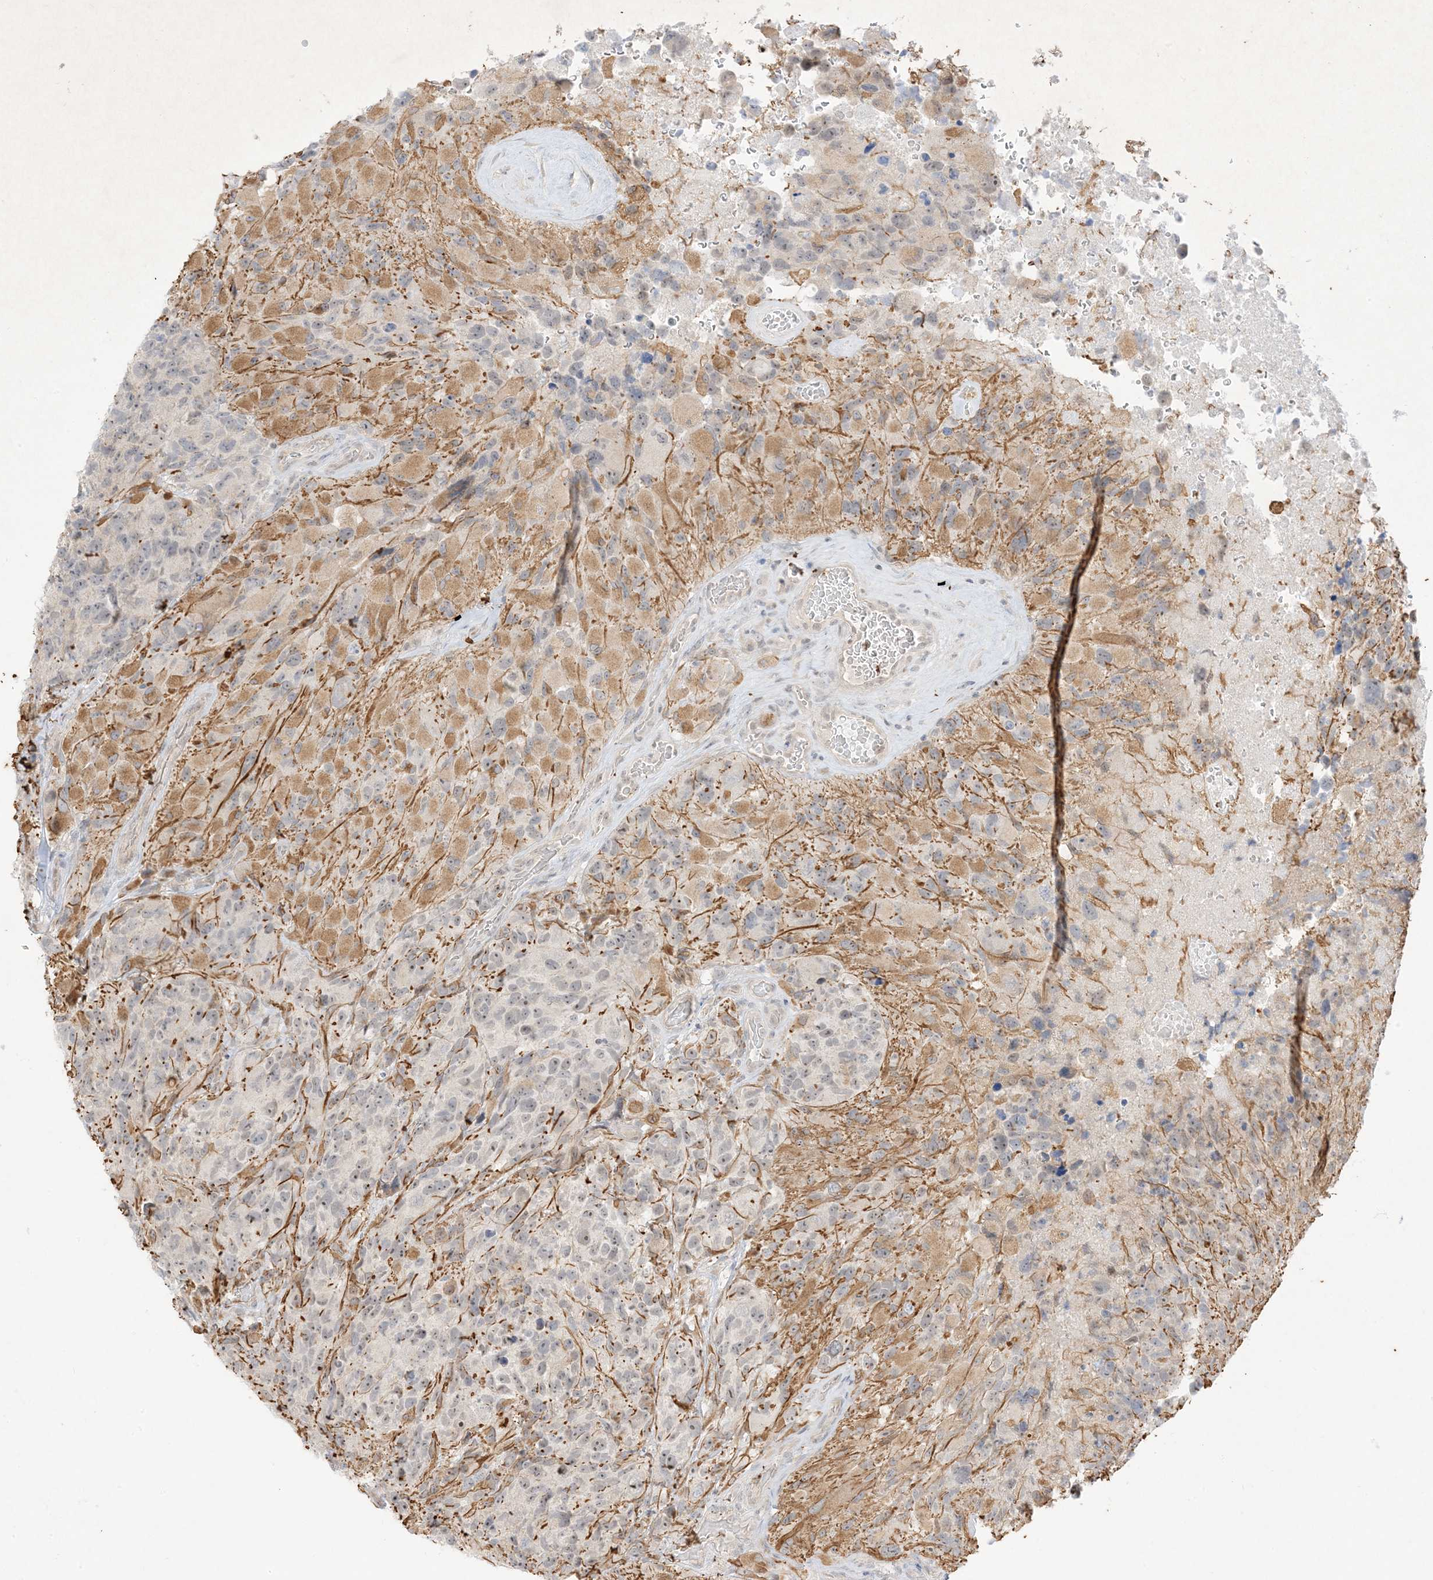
{"staining": {"intensity": "moderate", "quantity": "<25%", "location": "cytoplasmic/membranous"}, "tissue": "glioma", "cell_type": "Tumor cells", "image_type": "cancer", "snomed": [{"axis": "morphology", "description": "Glioma, malignant, High grade"}, {"axis": "topography", "description": "Brain"}], "caption": "This is an image of immunohistochemistry (IHC) staining of glioma, which shows moderate expression in the cytoplasmic/membranous of tumor cells.", "gene": "ETAA1", "patient": {"sex": "male", "age": 69}}